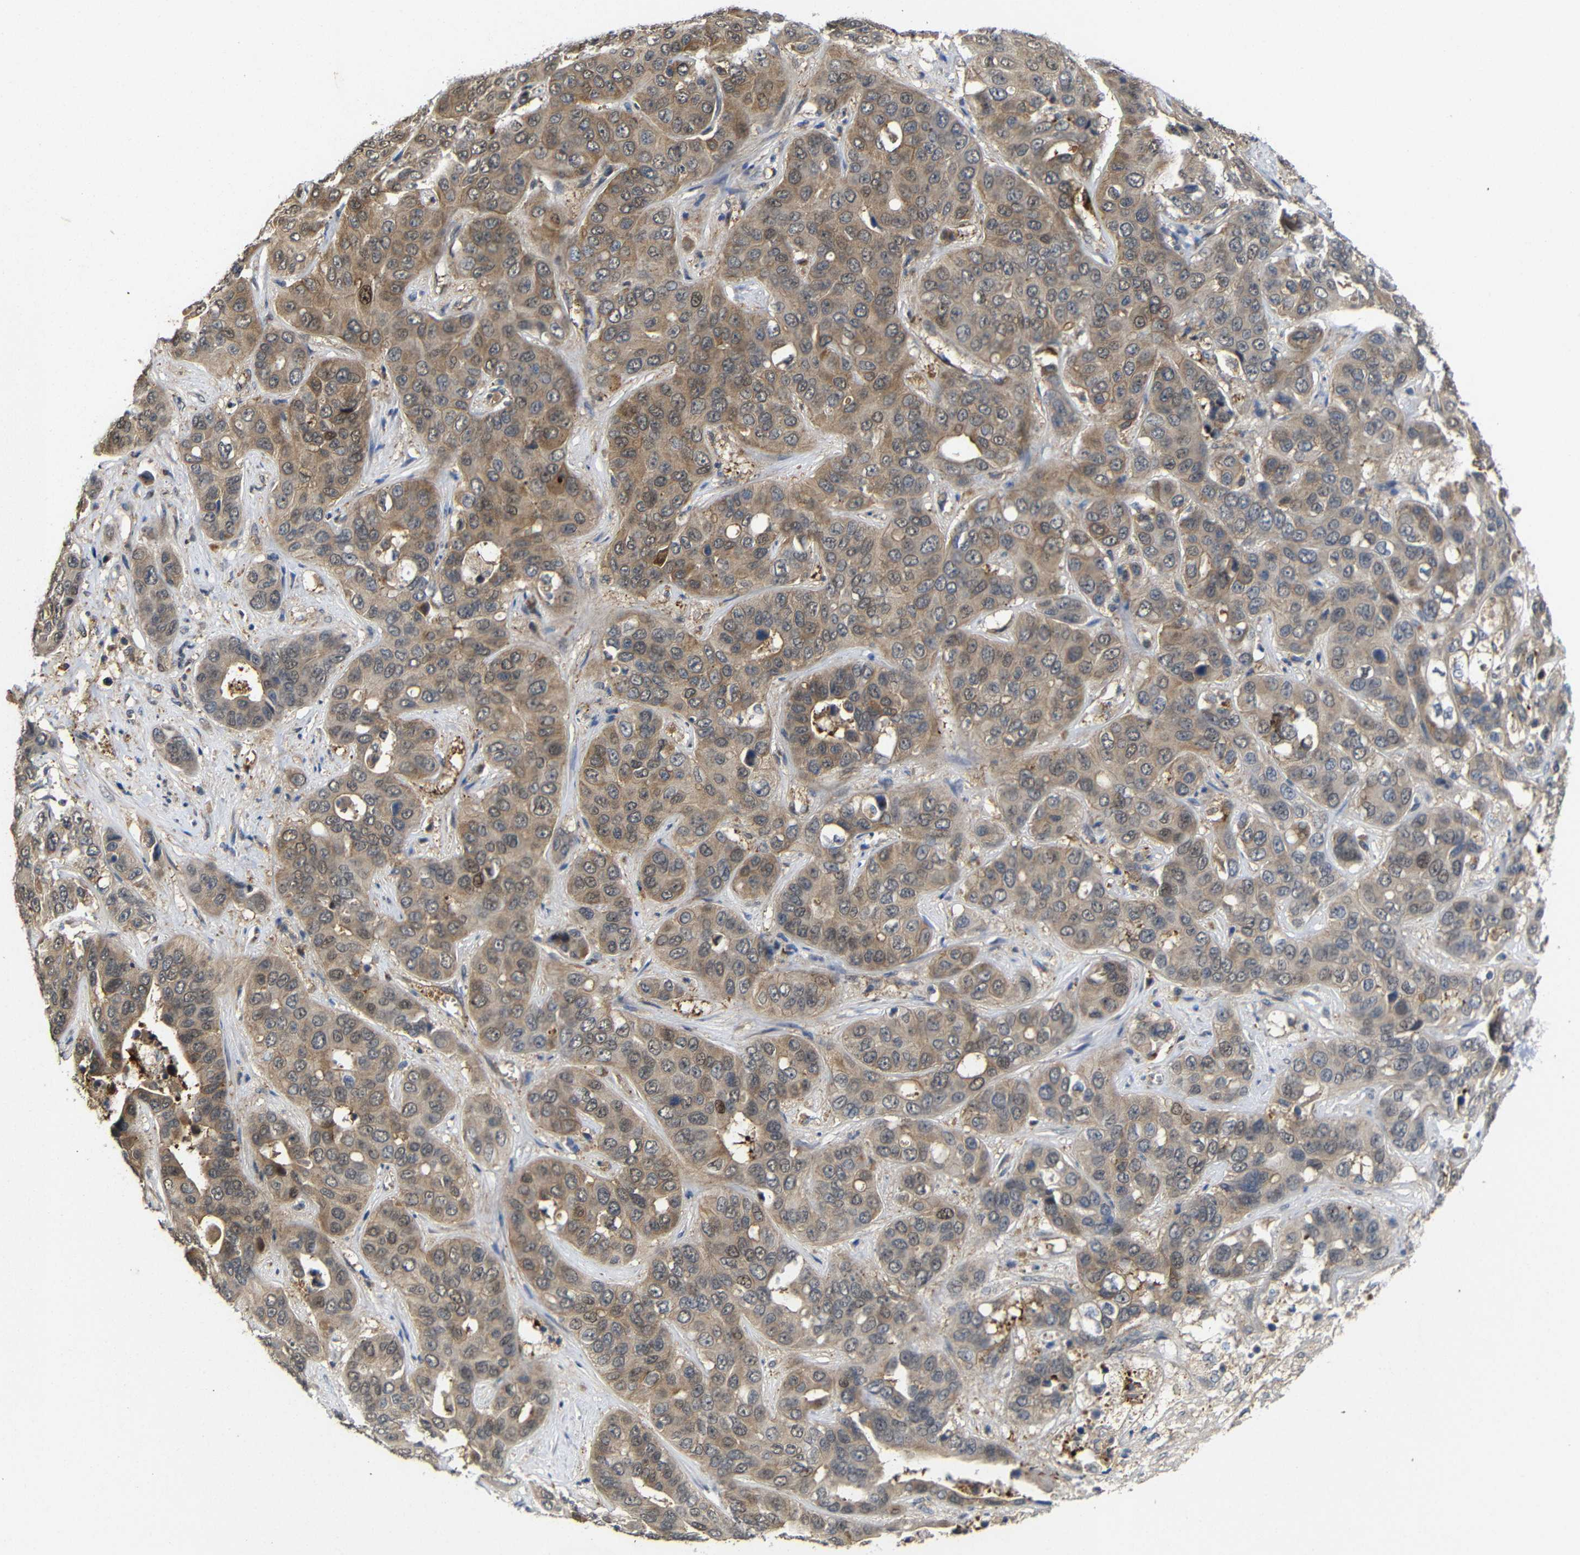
{"staining": {"intensity": "moderate", "quantity": "25%-75%", "location": "cytoplasmic/membranous"}, "tissue": "liver cancer", "cell_type": "Tumor cells", "image_type": "cancer", "snomed": [{"axis": "morphology", "description": "Cholangiocarcinoma"}, {"axis": "topography", "description": "Liver"}], "caption": "About 25%-75% of tumor cells in liver cancer (cholangiocarcinoma) display moderate cytoplasmic/membranous protein expression as visualized by brown immunohistochemical staining.", "gene": "ATG12", "patient": {"sex": "female", "age": 52}}